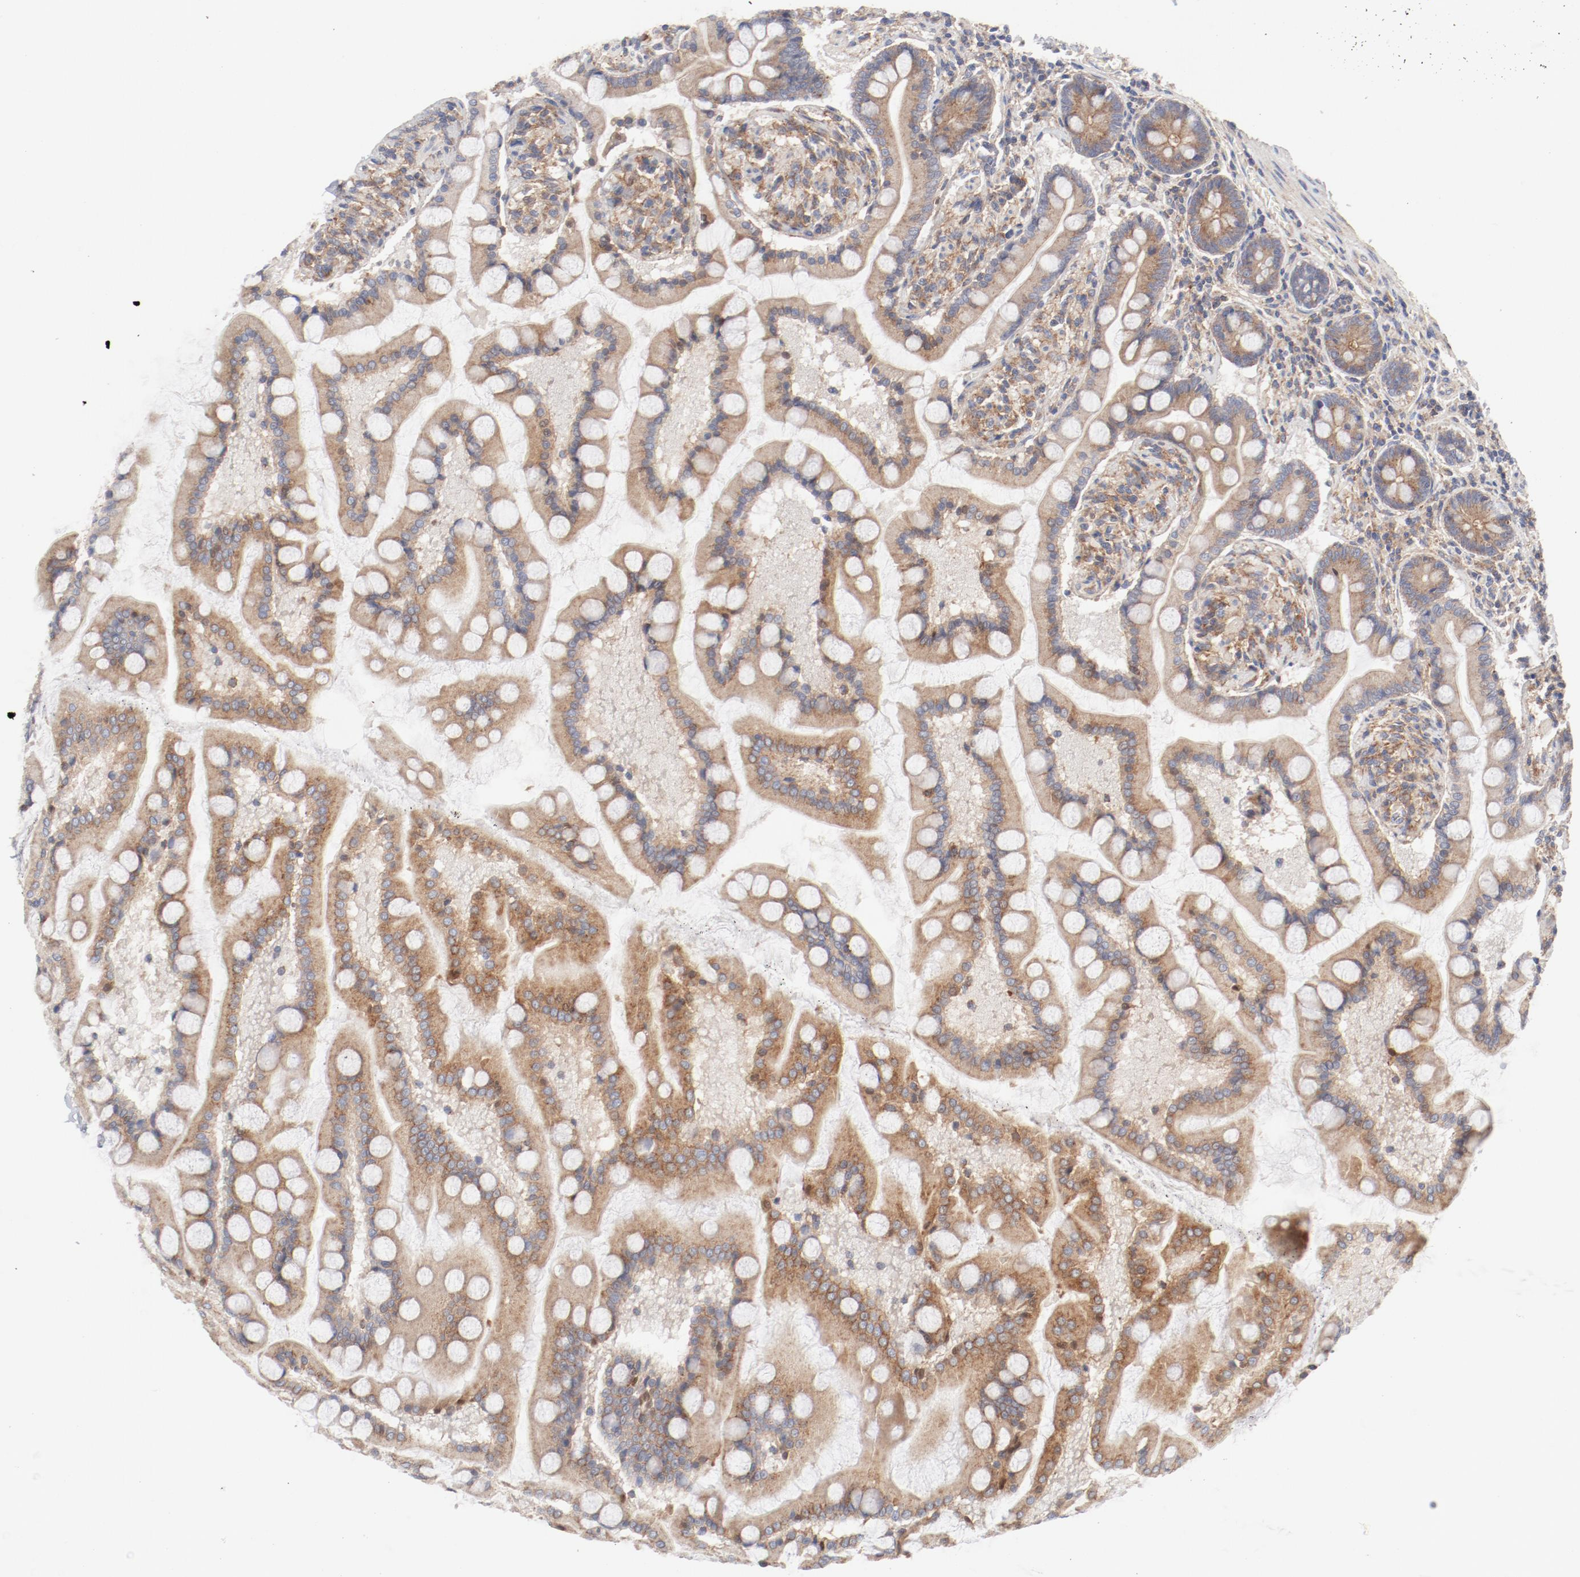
{"staining": {"intensity": "moderate", "quantity": ">75%", "location": "cytoplasmic/membranous"}, "tissue": "small intestine", "cell_type": "Glandular cells", "image_type": "normal", "snomed": [{"axis": "morphology", "description": "Normal tissue, NOS"}, {"axis": "topography", "description": "Small intestine"}], "caption": "A medium amount of moderate cytoplasmic/membranous positivity is appreciated in about >75% of glandular cells in unremarkable small intestine. Nuclei are stained in blue.", "gene": "AP2A1", "patient": {"sex": "male", "age": 41}}